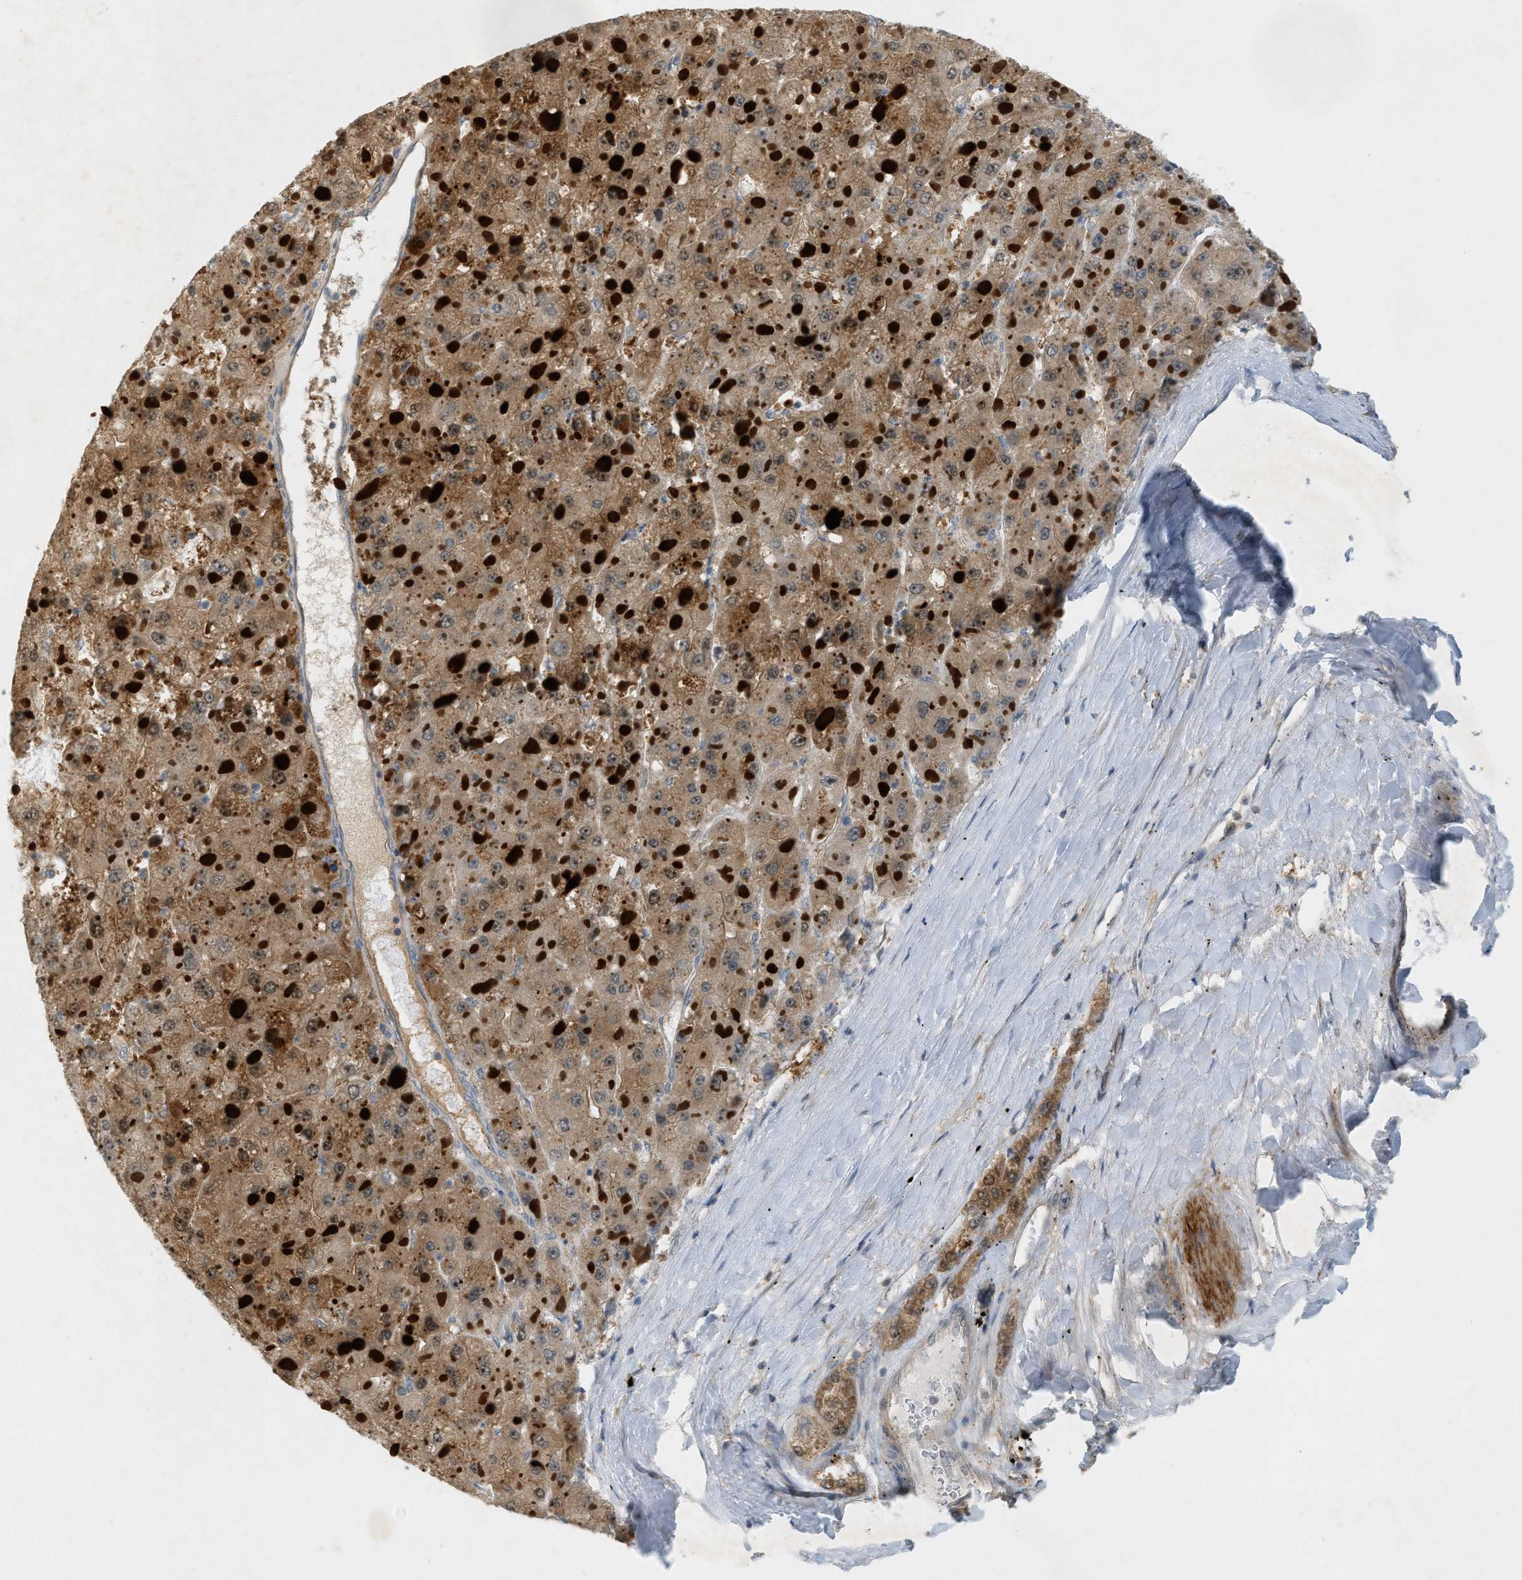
{"staining": {"intensity": "moderate", "quantity": ">75%", "location": "cytoplasmic/membranous"}, "tissue": "liver cancer", "cell_type": "Tumor cells", "image_type": "cancer", "snomed": [{"axis": "morphology", "description": "Carcinoma, Hepatocellular, NOS"}, {"axis": "topography", "description": "Liver"}], "caption": "Protein expression analysis of hepatocellular carcinoma (liver) reveals moderate cytoplasmic/membranous staining in approximately >75% of tumor cells.", "gene": "PDCL3", "patient": {"sex": "female", "age": 73}}